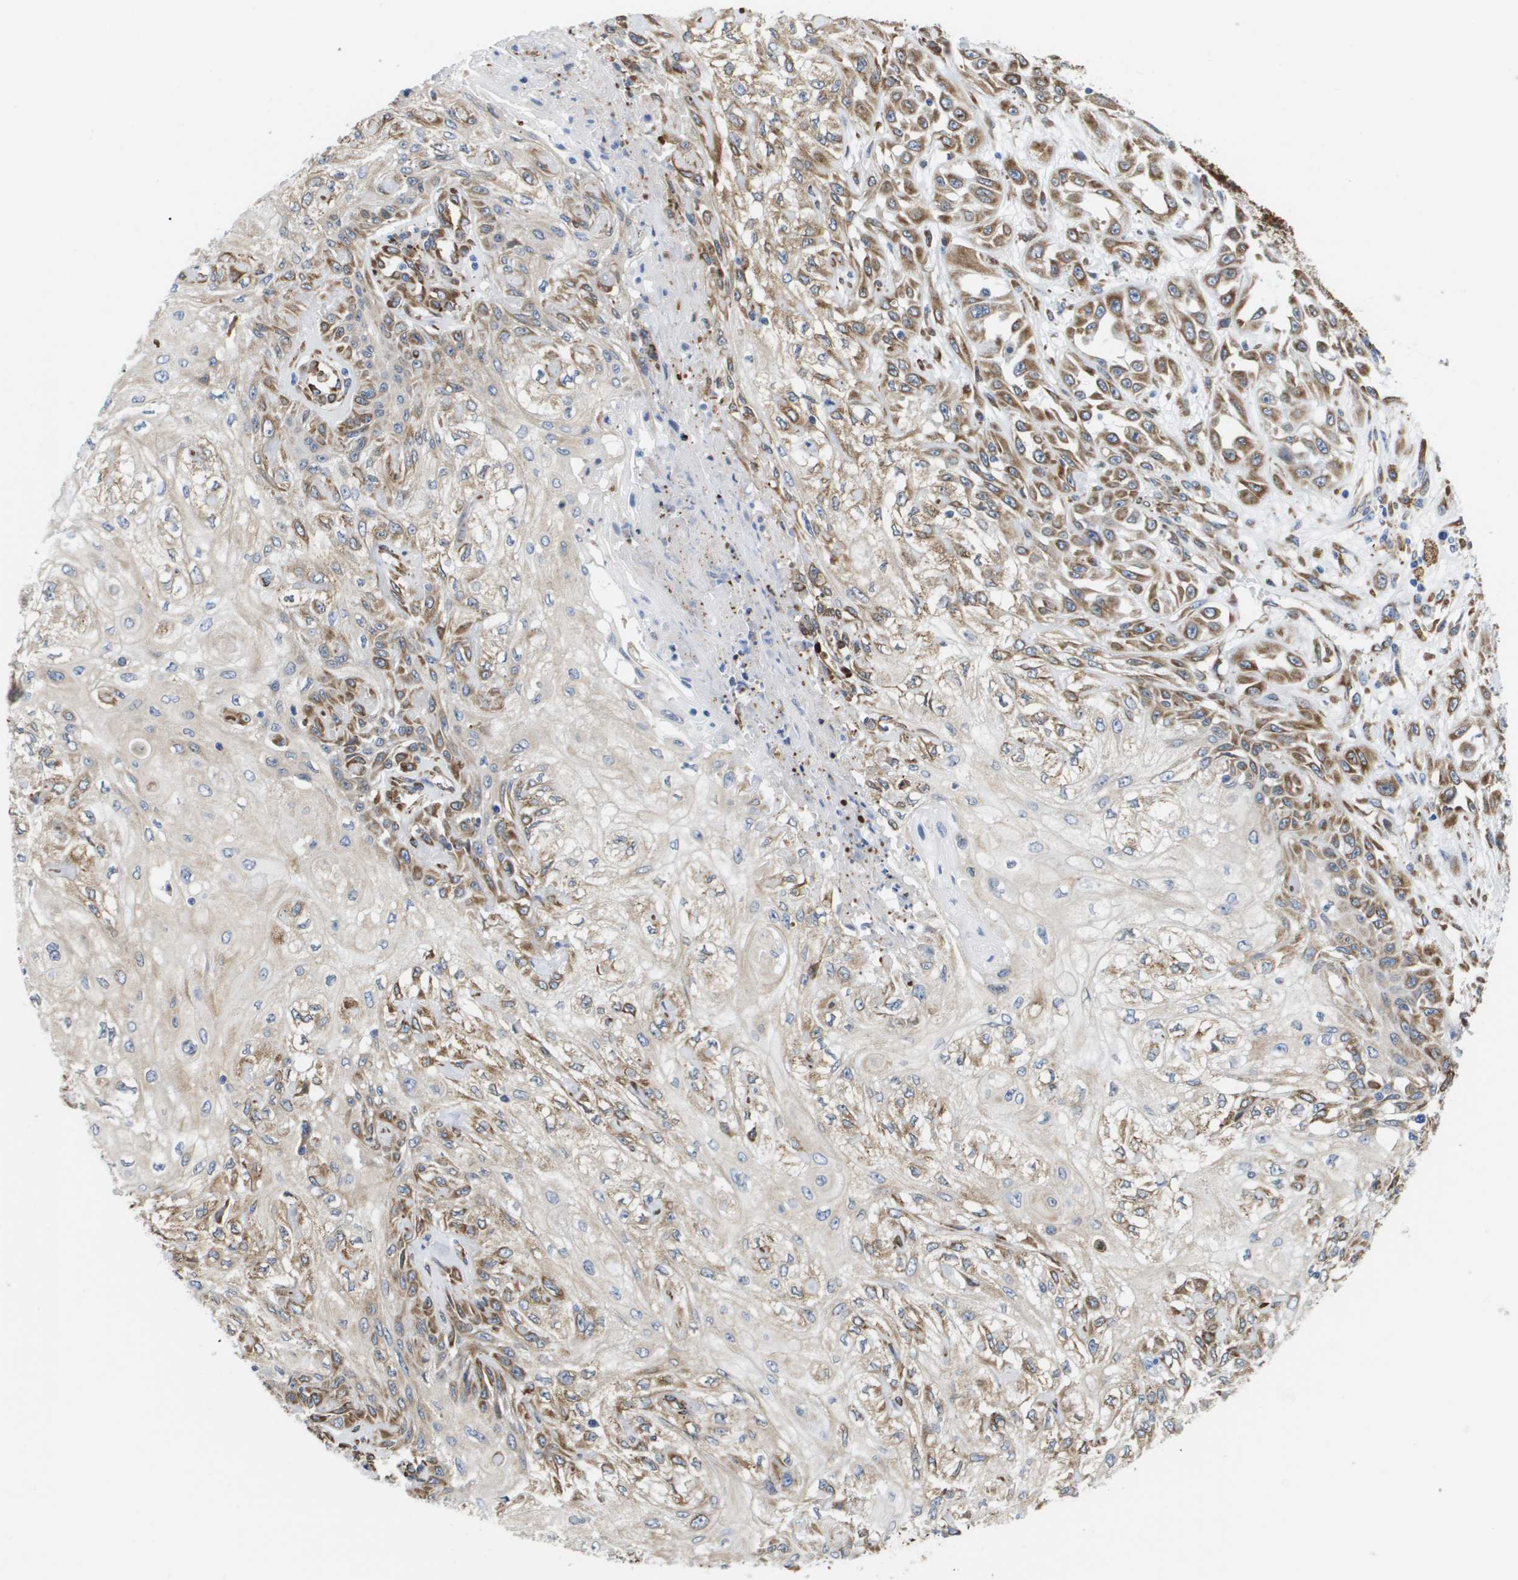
{"staining": {"intensity": "moderate", "quantity": ">75%", "location": "cytoplasmic/membranous"}, "tissue": "skin cancer", "cell_type": "Tumor cells", "image_type": "cancer", "snomed": [{"axis": "morphology", "description": "Squamous cell carcinoma, NOS"}, {"axis": "morphology", "description": "Squamous cell carcinoma, metastatic, NOS"}, {"axis": "topography", "description": "Skin"}, {"axis": "topography", "description": "Lymph node"}], "caption": "Approximately >75% of tumor cells in human skin metastatic squamous cell carcinoma display moderate cytoplasmic/membranous protein positivity as visualized by brown immunohistochemical staining.", "gene": "ST3GAL2", "patient": {"sex": "male", "age": 75}}